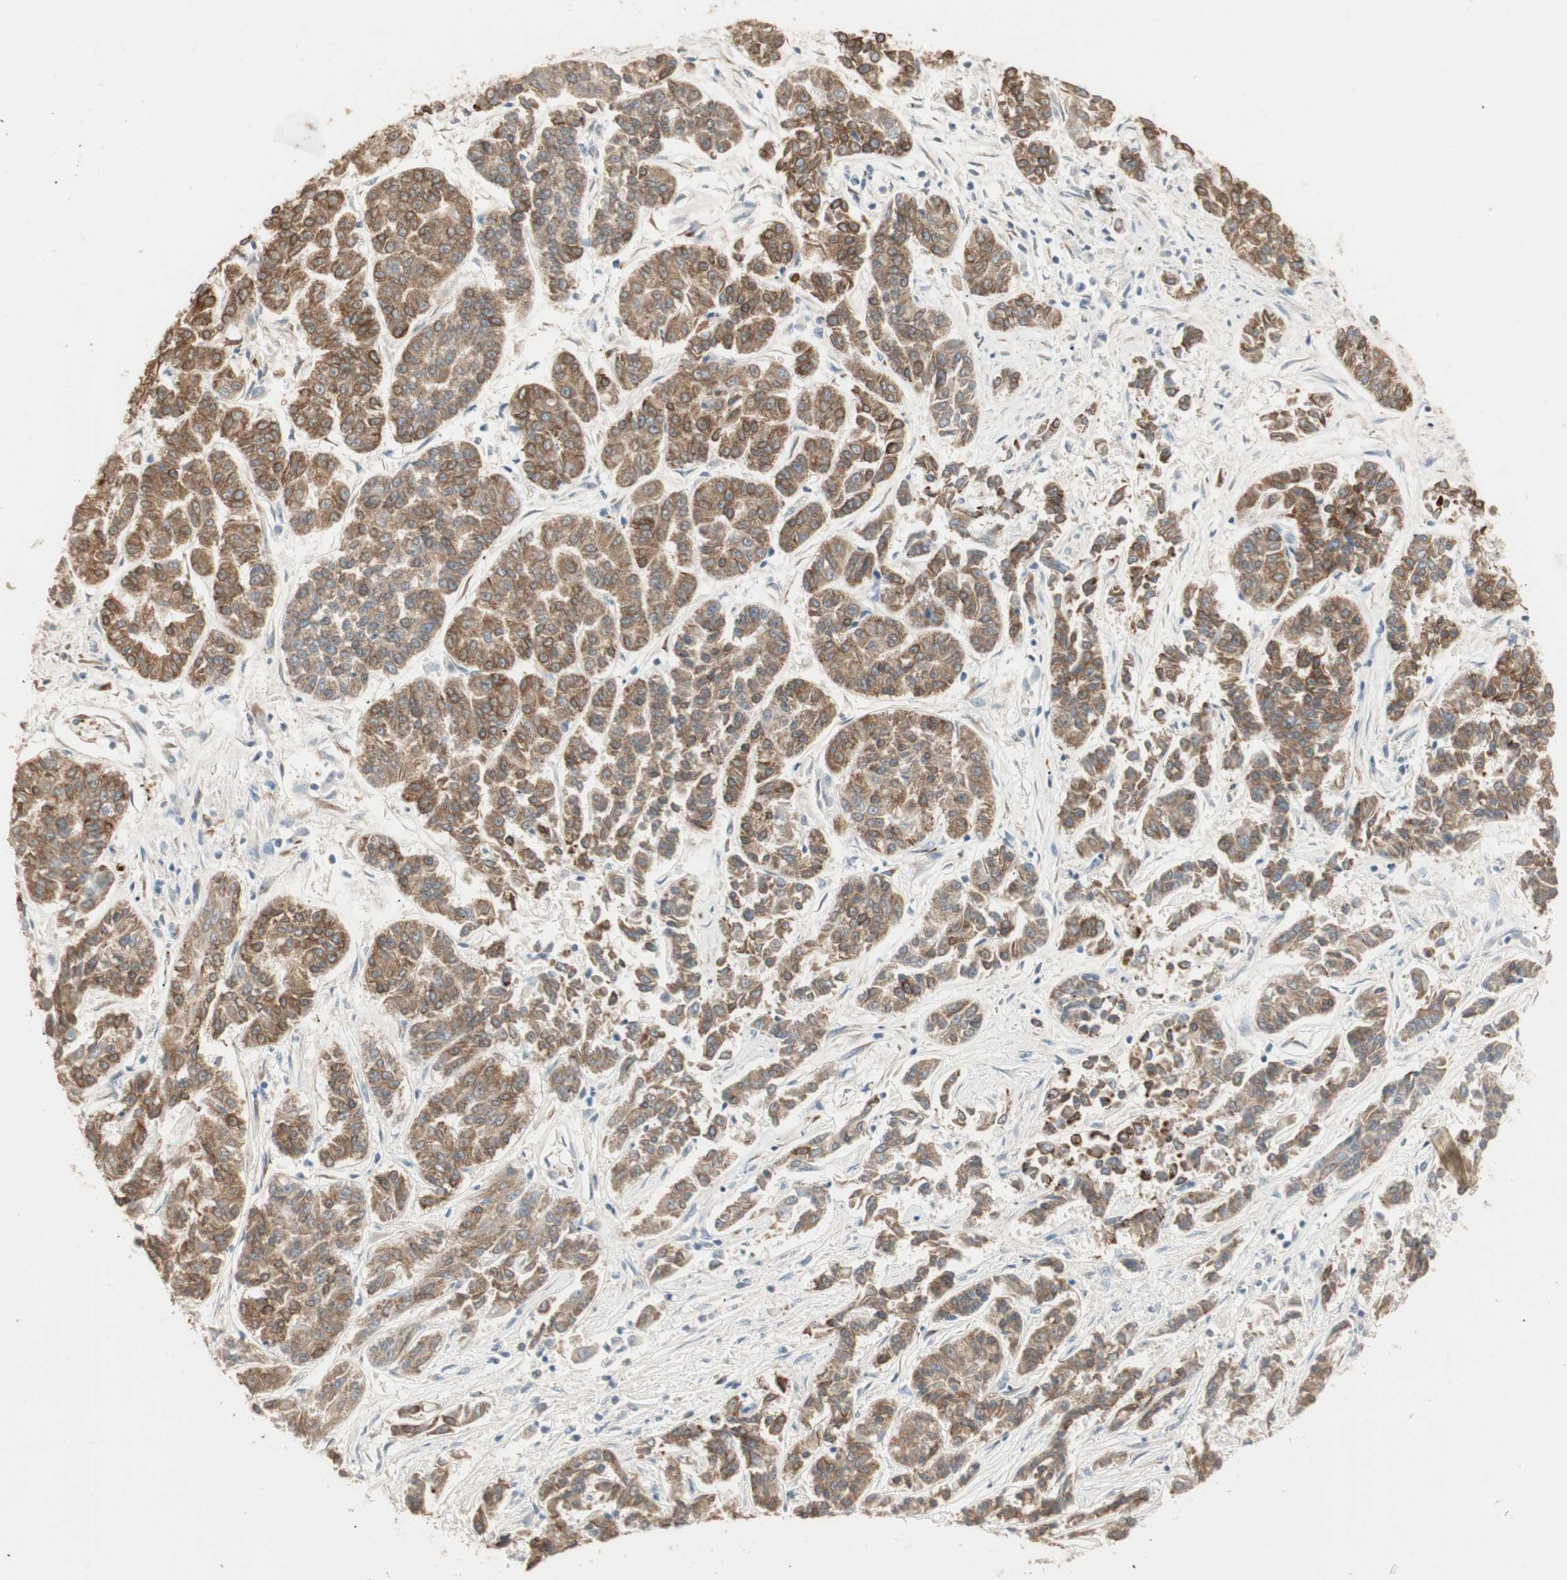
{"staining": {"intensity": "moderate", "quantity": ">75%", "location": "cytoplasmic/membranous"}, "tissue": "lung cancer", "cell_type": "Tumor cells", "image_type": "cancer", "snomed": [{"axis": "morphology", "description": "Adenocarcinoma, NOS"}, {"axis": "topography", "description": "Lung"}], "caption": "Human lung cancer (adenocarcinoma) stained with a protein marker displays moderate staining in tumor cells.", "gene": "TASOR", "patient": {"sex": "male", "age": 84}}